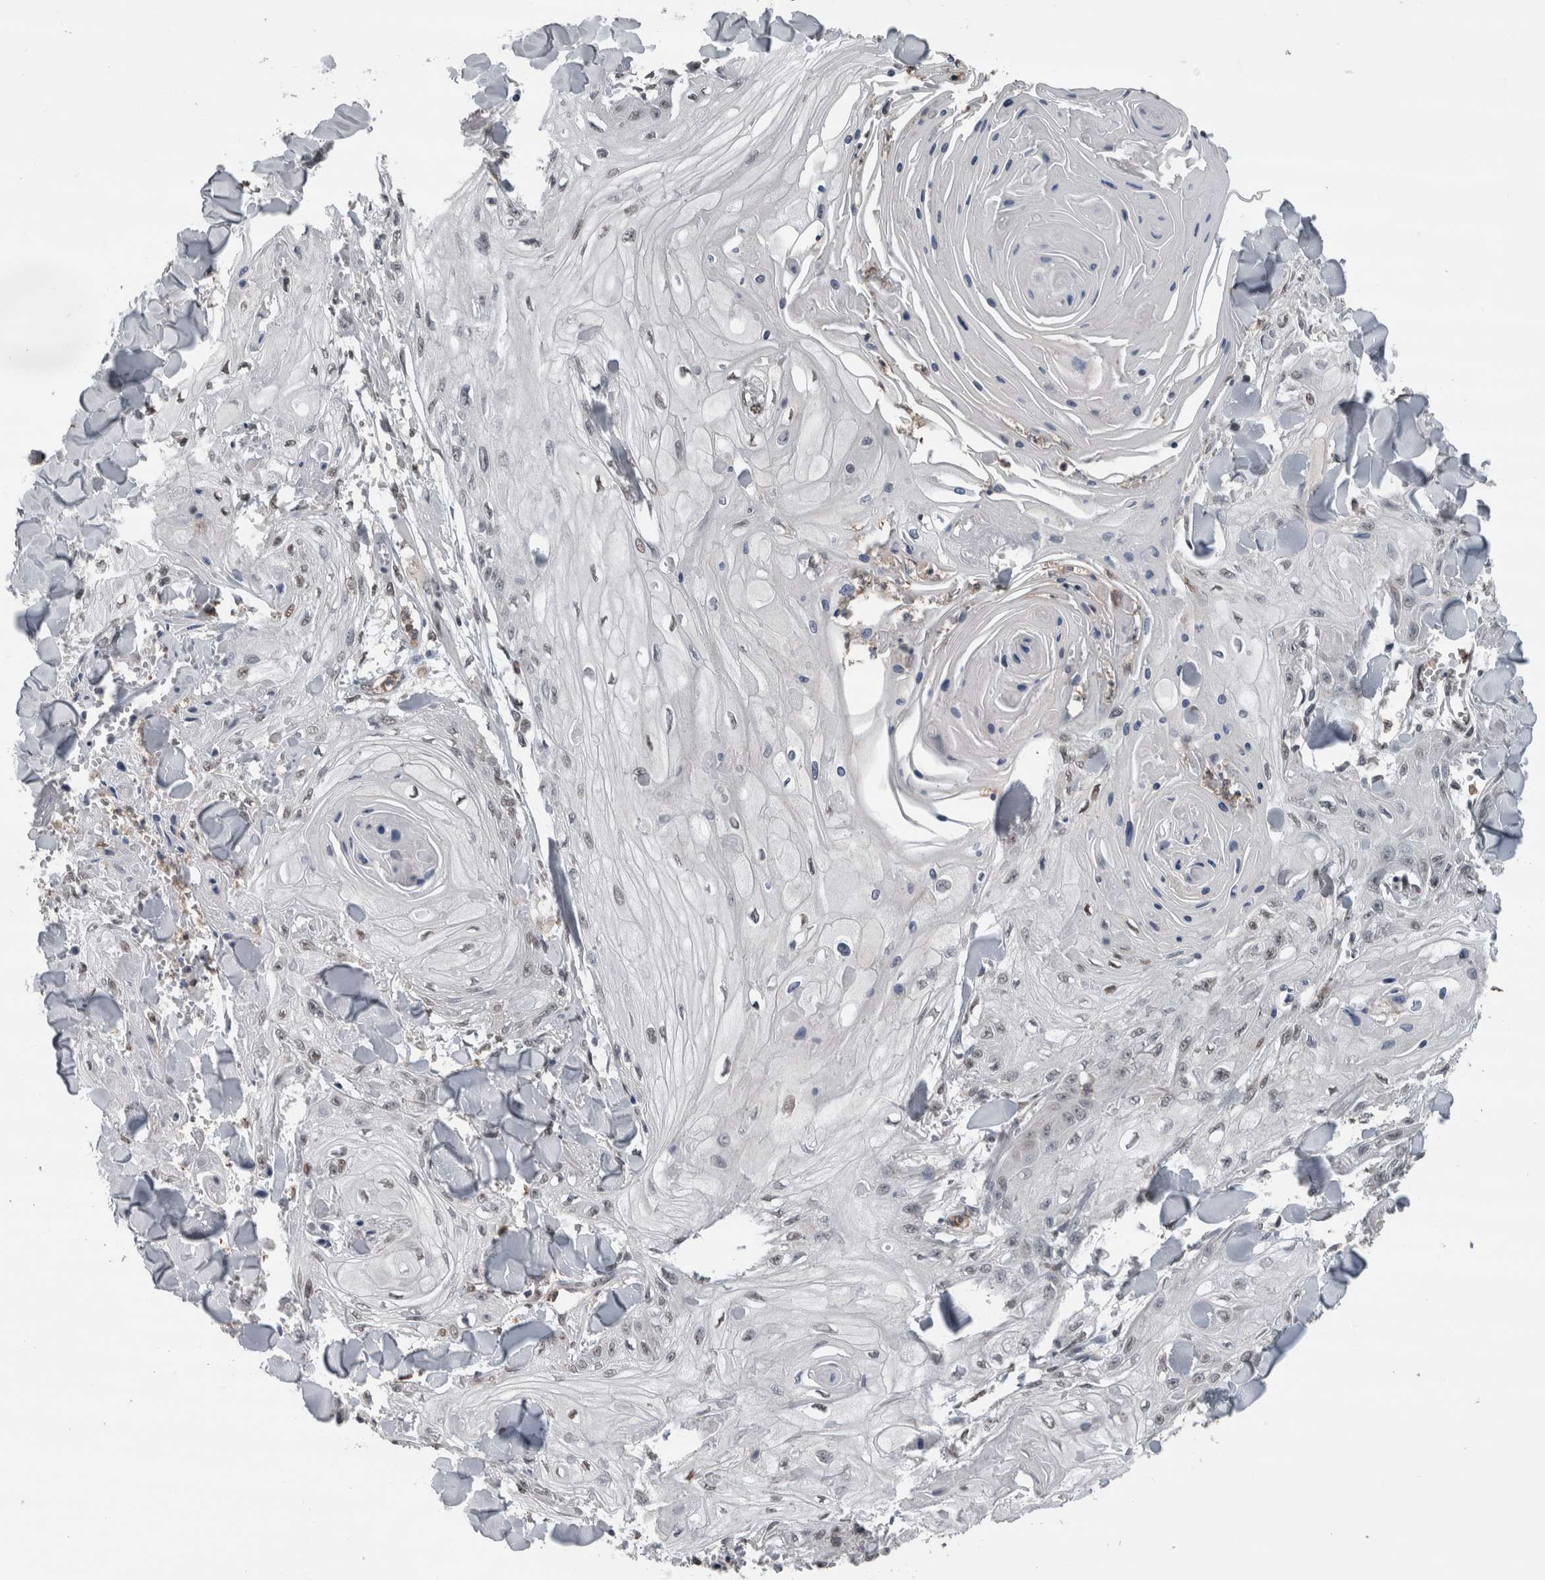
{"staining": {"intensity": "negative", "quantity": "none", "location": "none"}, "tissue": "skin cancer", "cell_type": "Tumor cells", "image_type": "cancer", "snomed": [{"axis": "morphology", "description": "Squamous cell carcinoma, NOS"}, {"axis": "topography", "description": "Skin"}], "caption": "Immunohistochemistry (IHC) of skin cancer (squamous cell carcinoma) shows no expression in tumor cells.", "gene": "MAFF", "patient": {"sex": "male", "age": 74}}